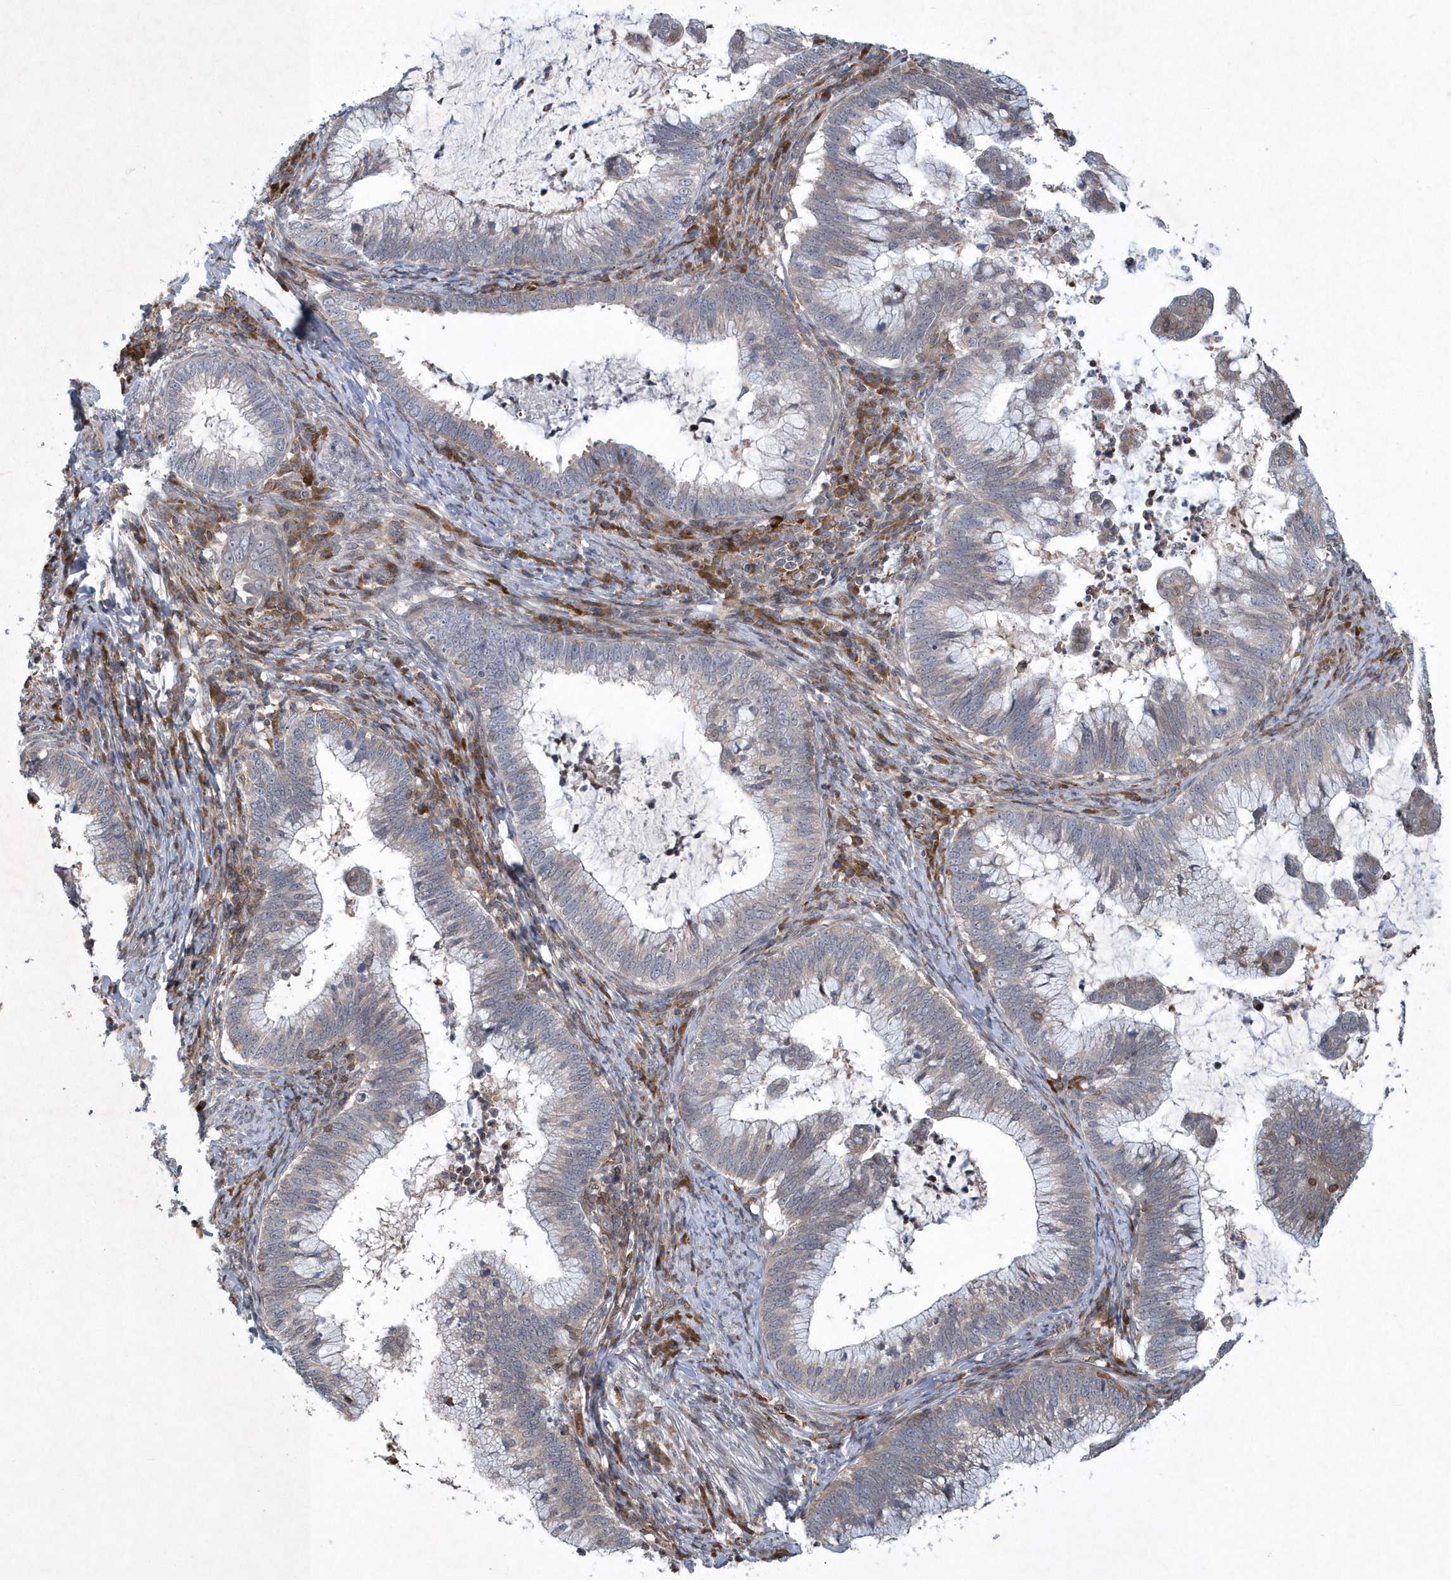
{"staining": {"intensity": "weak", "quantity": "25%-75%", "location": "cytoplasmic/membranous"}, "tissue": "cervical cancer", "cell_type": "Tumor cells", "image_type": "cancer", "snomed": [{"axis": "morphology", "description": "Adenocarcinoma, NOS"}, {"axis": "topography", "description": "Cervix"}], "caption": "The photomicrograph reveals immunohistochemical staining of cervical cancer. There is weak cytoplasmic/membranous expression is appreciated in about 25%-75% of tumor cells. Using DAB (3,3'-diaminobenzidine) (brown) and hematoxylin (blue) stains, captured at high magnification using brightfield microscopy.", "gene": "N4BP2", "patient": {"sex": "female", "age": 36}}